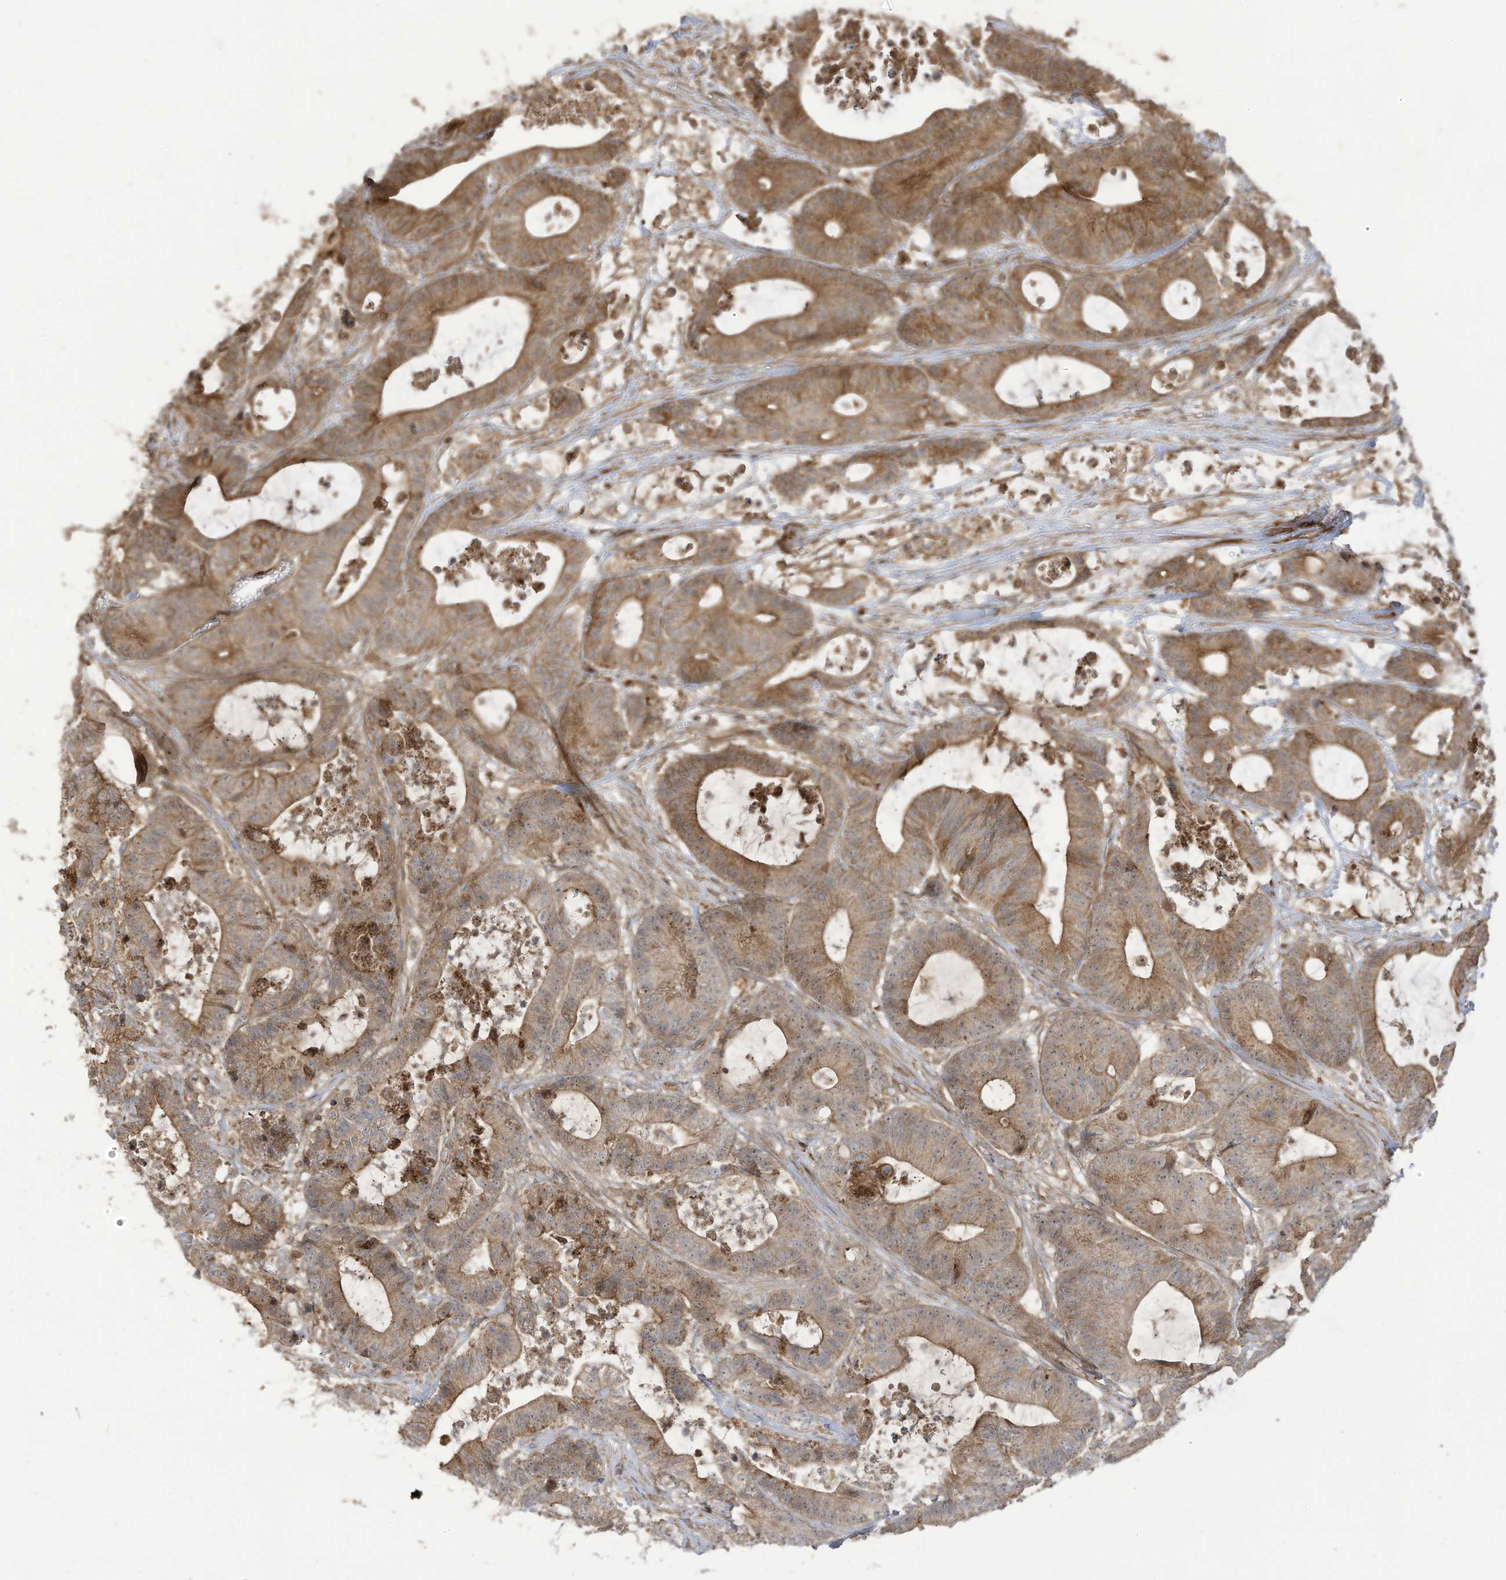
{"staining": {"intensity": "moderate", "quantity": ">75%", "location": "cytoplasmic/membranous"}, "tissue": "colorectal cancer", "cell_type": "Tumor cells", "image_type": "cancer", "snomed": [{"axis": "morphology", "description": "Adenocarcinoma, NOS"}, {"axis": "topography", "description": "Colon"}], "caption": "Adenocarcinoma (colorectal) stained for a protein (brown) reveals moderate cytoplasmic/membranous positive positivity in about >75% of tumor cells.", "gene": "ENTR1", "patient": {"sex": "female", "age": 84}}